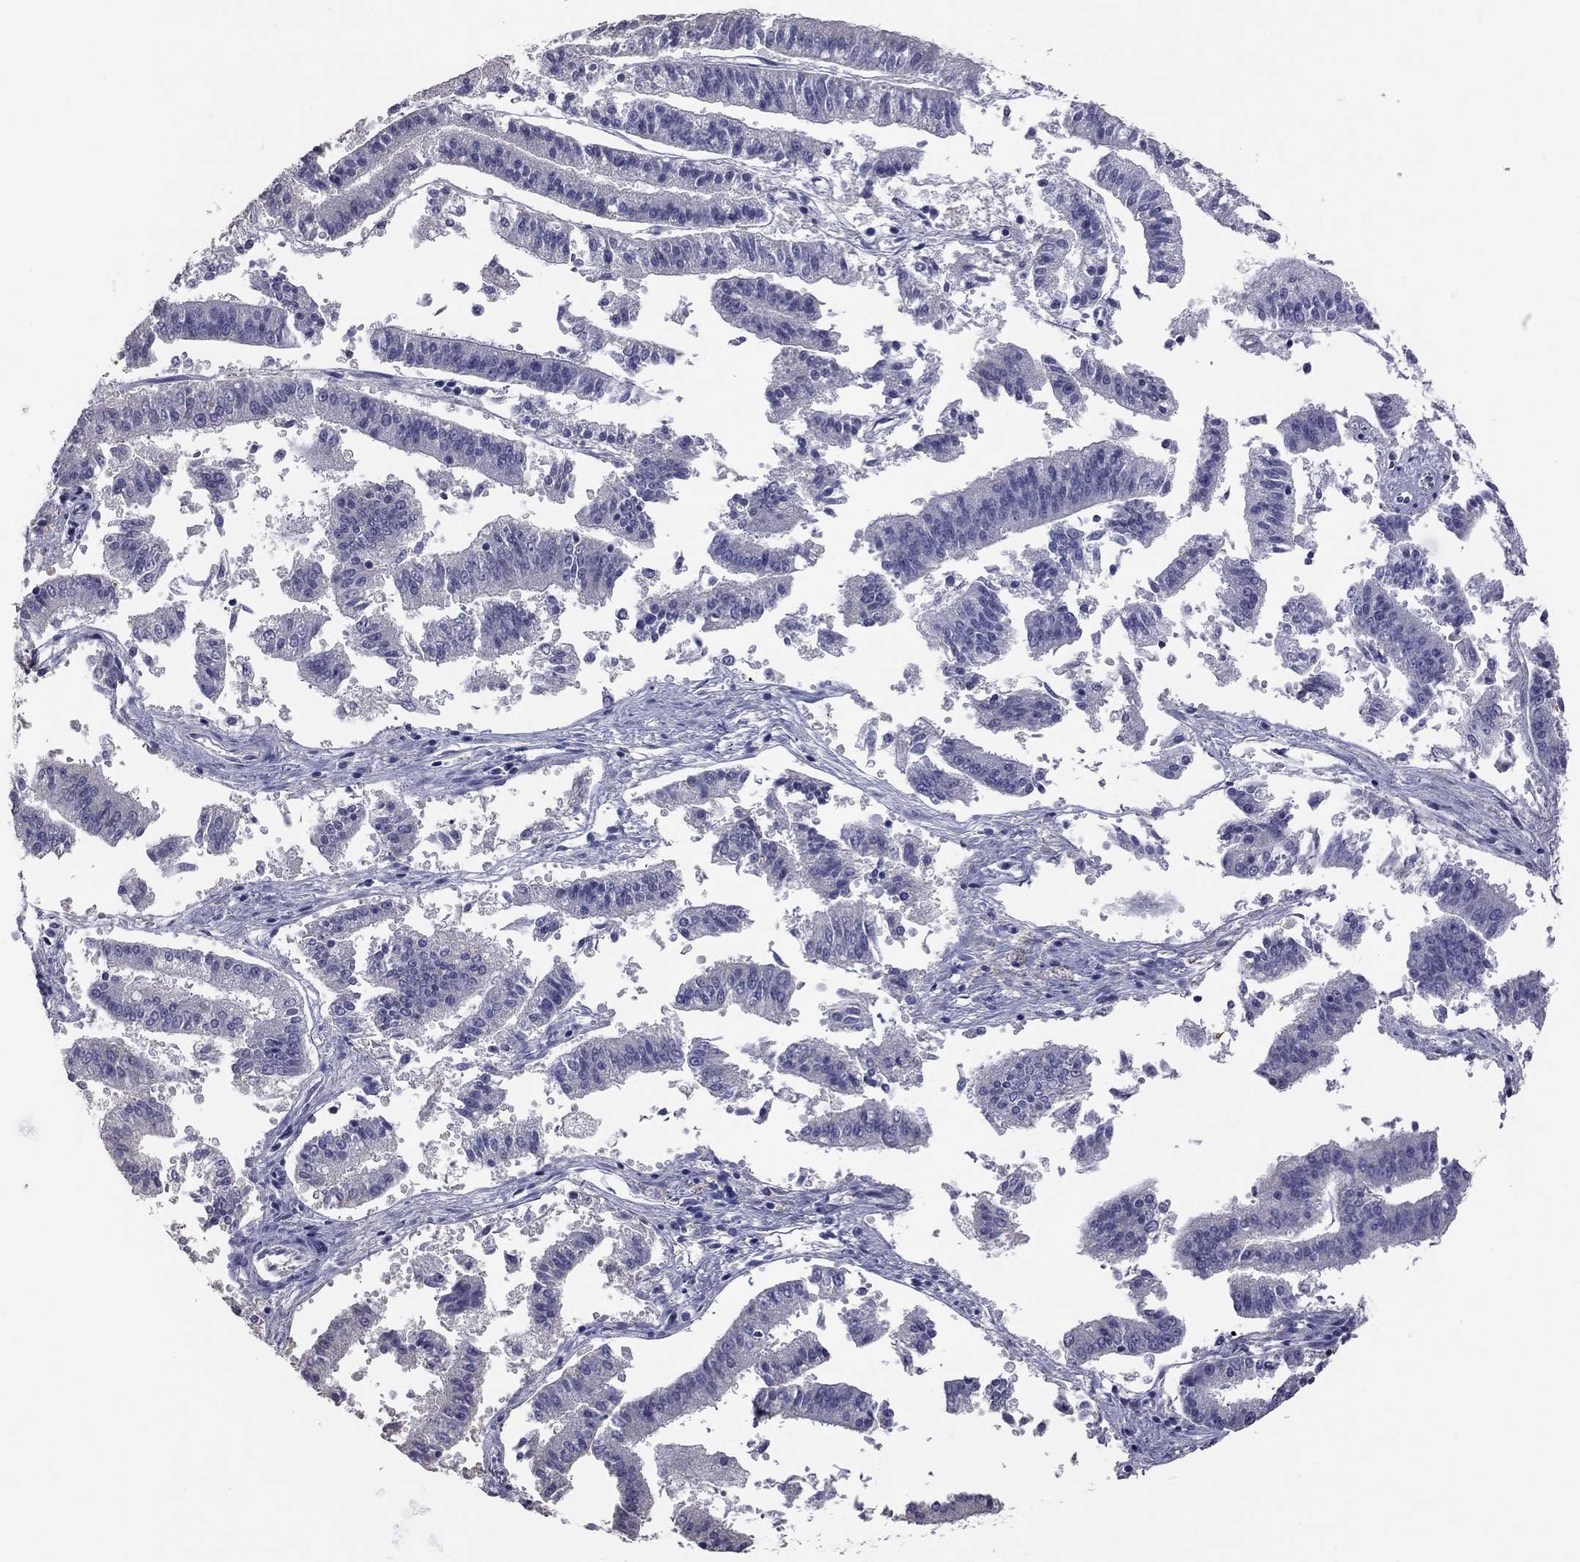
{"staining": {"intensity": "negative", "quantity": "none", "location": "none"}, "tissue": "endometrial cancer", "cell_type": "Tumor cells", "image_type": "cancer", "snomed": [{"axis": "morphology", "description": "Adenocarcinoma, NOS"}, {"axis": "topography", "description": "Endometrium"}], "caption": "Immunohistochemical staining of human endometrial adenocarcinoma shows no significant positivity in tumor cells.", "gene": "HYLS1", "patient": {"sex": "female", "age": 66}}